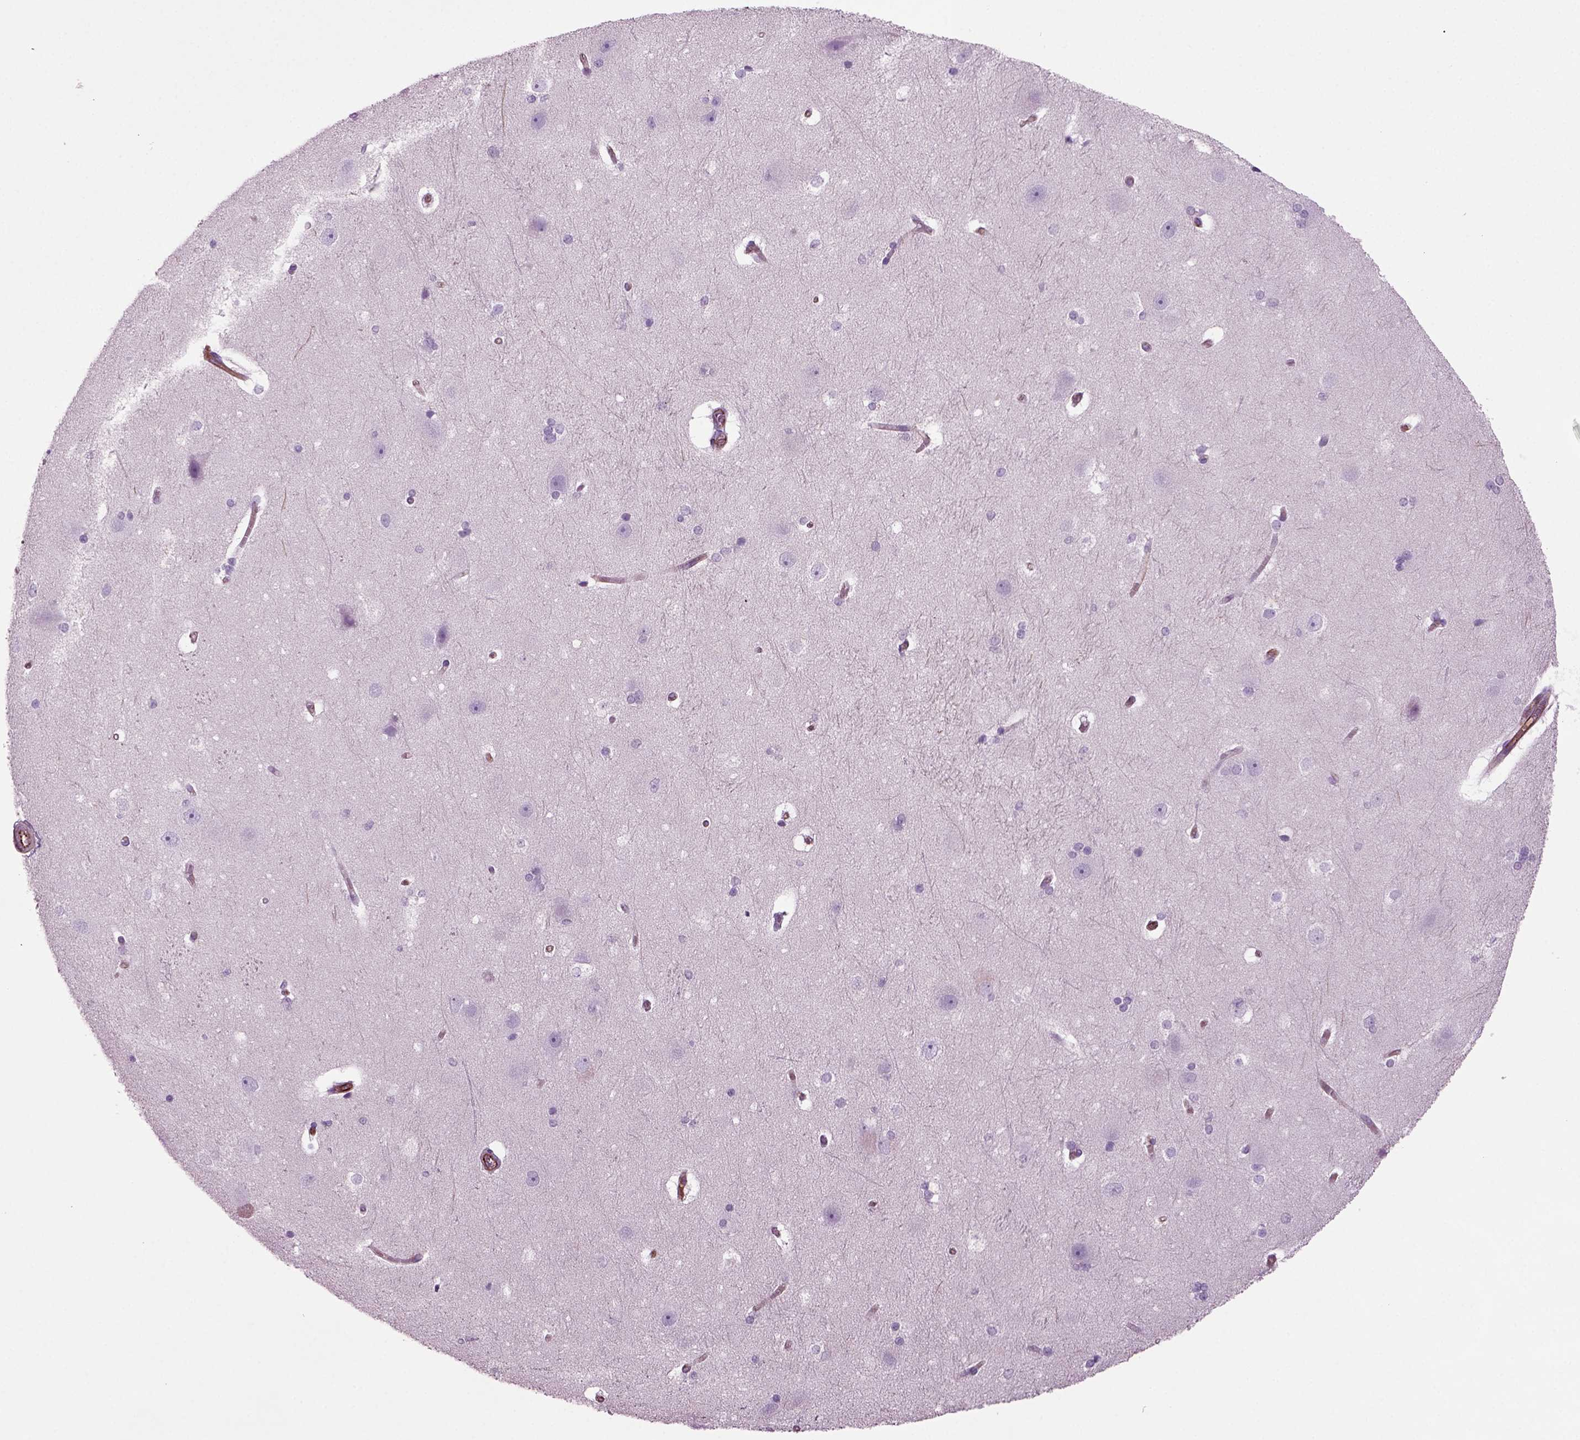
{"staining": {"intensity": "negative", "quantity": "none", "location": "none"}, "tissue": "hippocampus", "cell_type": "Glial cells", "image_type": "normal", "snomed": [{"axis": "morphology", "description": "Normal tissue, NOS"}, {"axis": "topography", "description": "Cerebral cortex"}, {"axis": "topography", "description": "Hippocampus"}], "caption": "A high-resolution image shows immunohistochemistry staining of unremarkable hippocampus, which shows no significant expression in glial cells. The staining is performed using DAB brown chromogen with nuclei counter-stained in using hematoxylin.", "gene": "ACER3", "patient": {"sex": "female", "age": 19}}